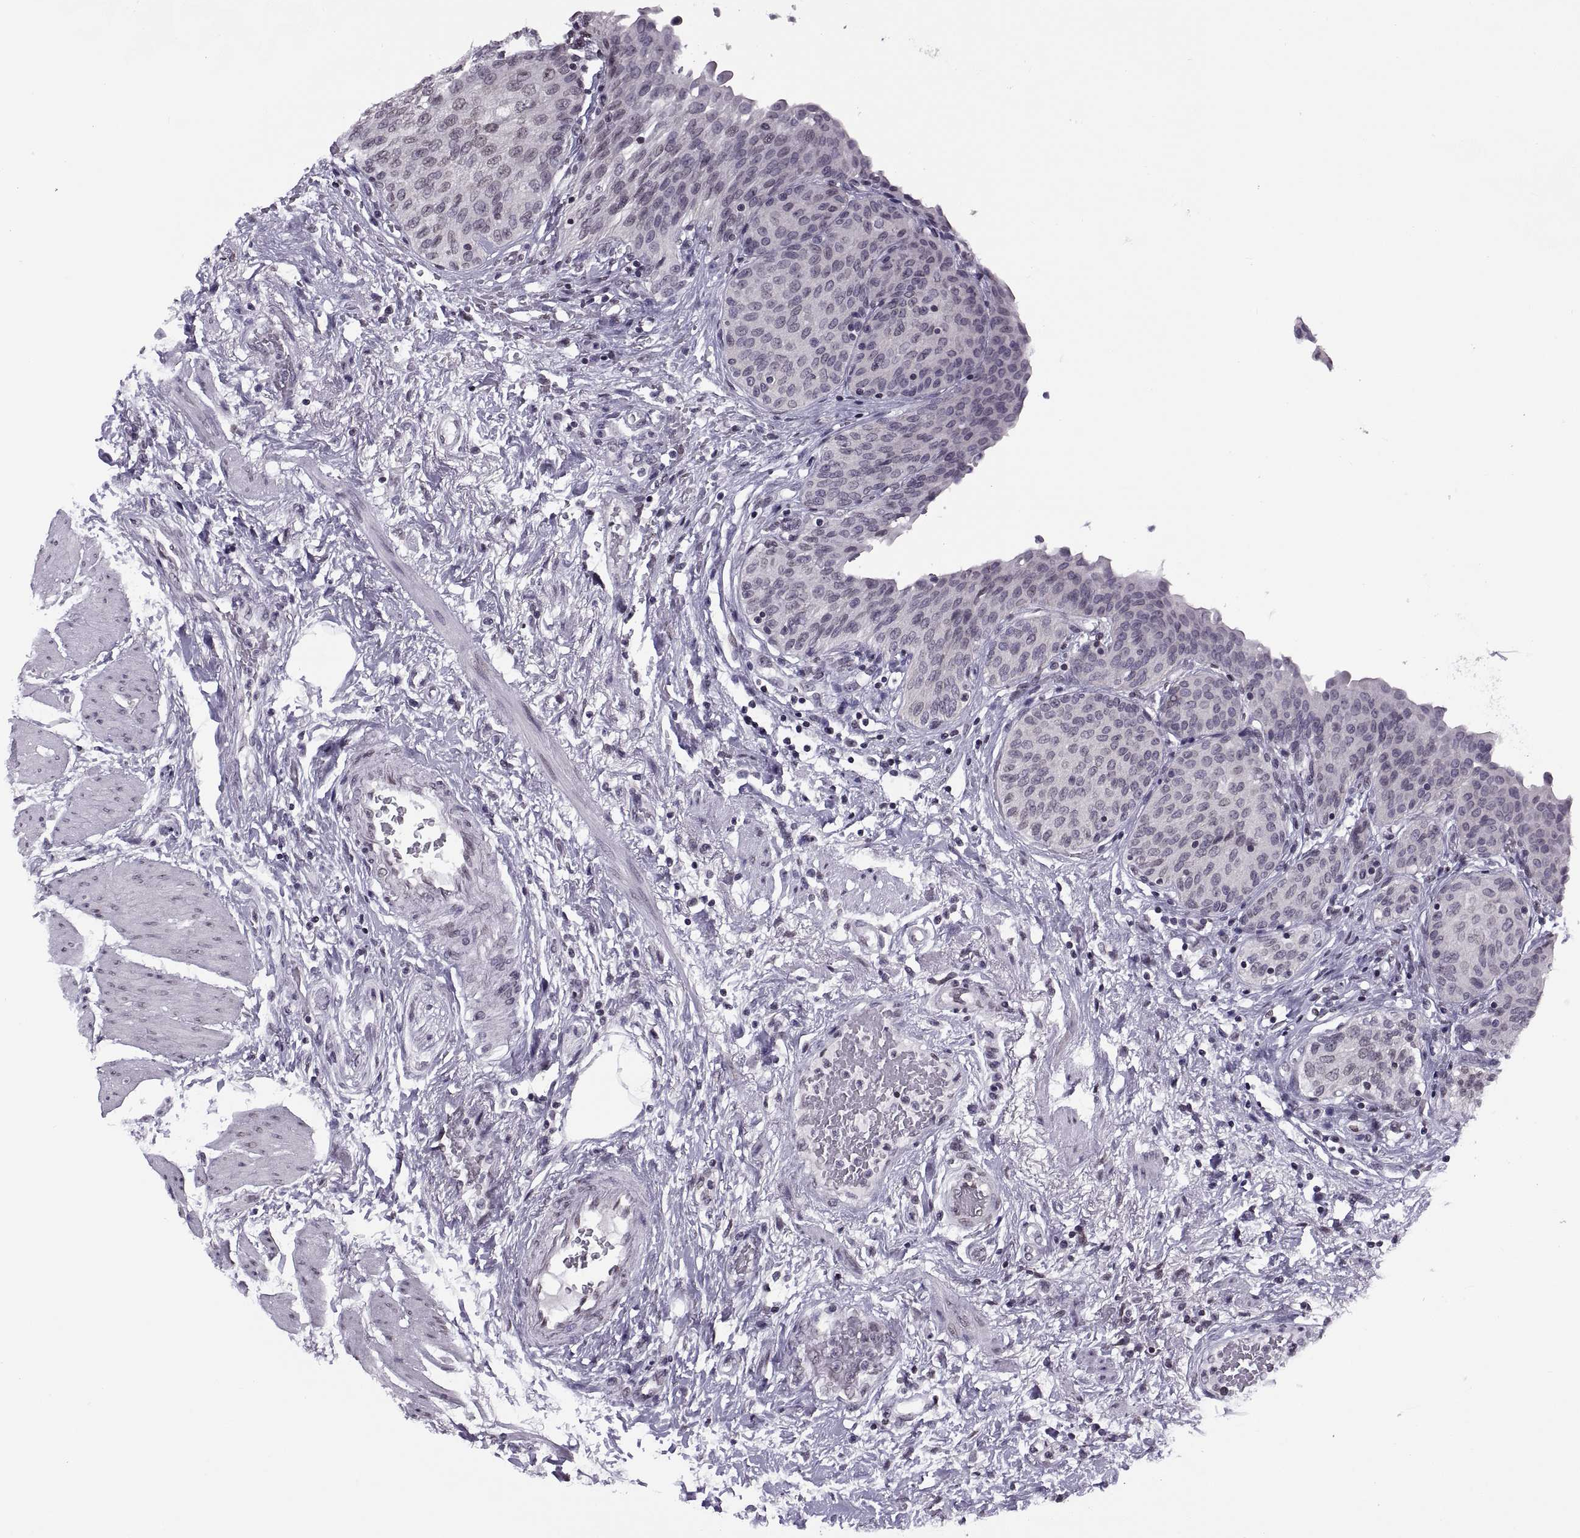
{"staining": {"intensity": "weak", "quantity": "<25%", "location": "nuclear"}, "tissue": "urinary bladder", "cell_type": "Urothelial cells", "image_type": "normal", "snomed": [{"axis": "morphology", "description": "Normal tissue, NOS"}, {"axis": "morphology", "description": "Metaplasia, NOS"}, {"axis": "topography", "description": "Urinary bladder"}], "caption": "Immunohistochemistry (IHC) image of normal urinary bladder stained for a protein (brown), which displays no expression in urothelial cells.", "gene": "H1", "patient": {"sex": "male", "age": 68}}